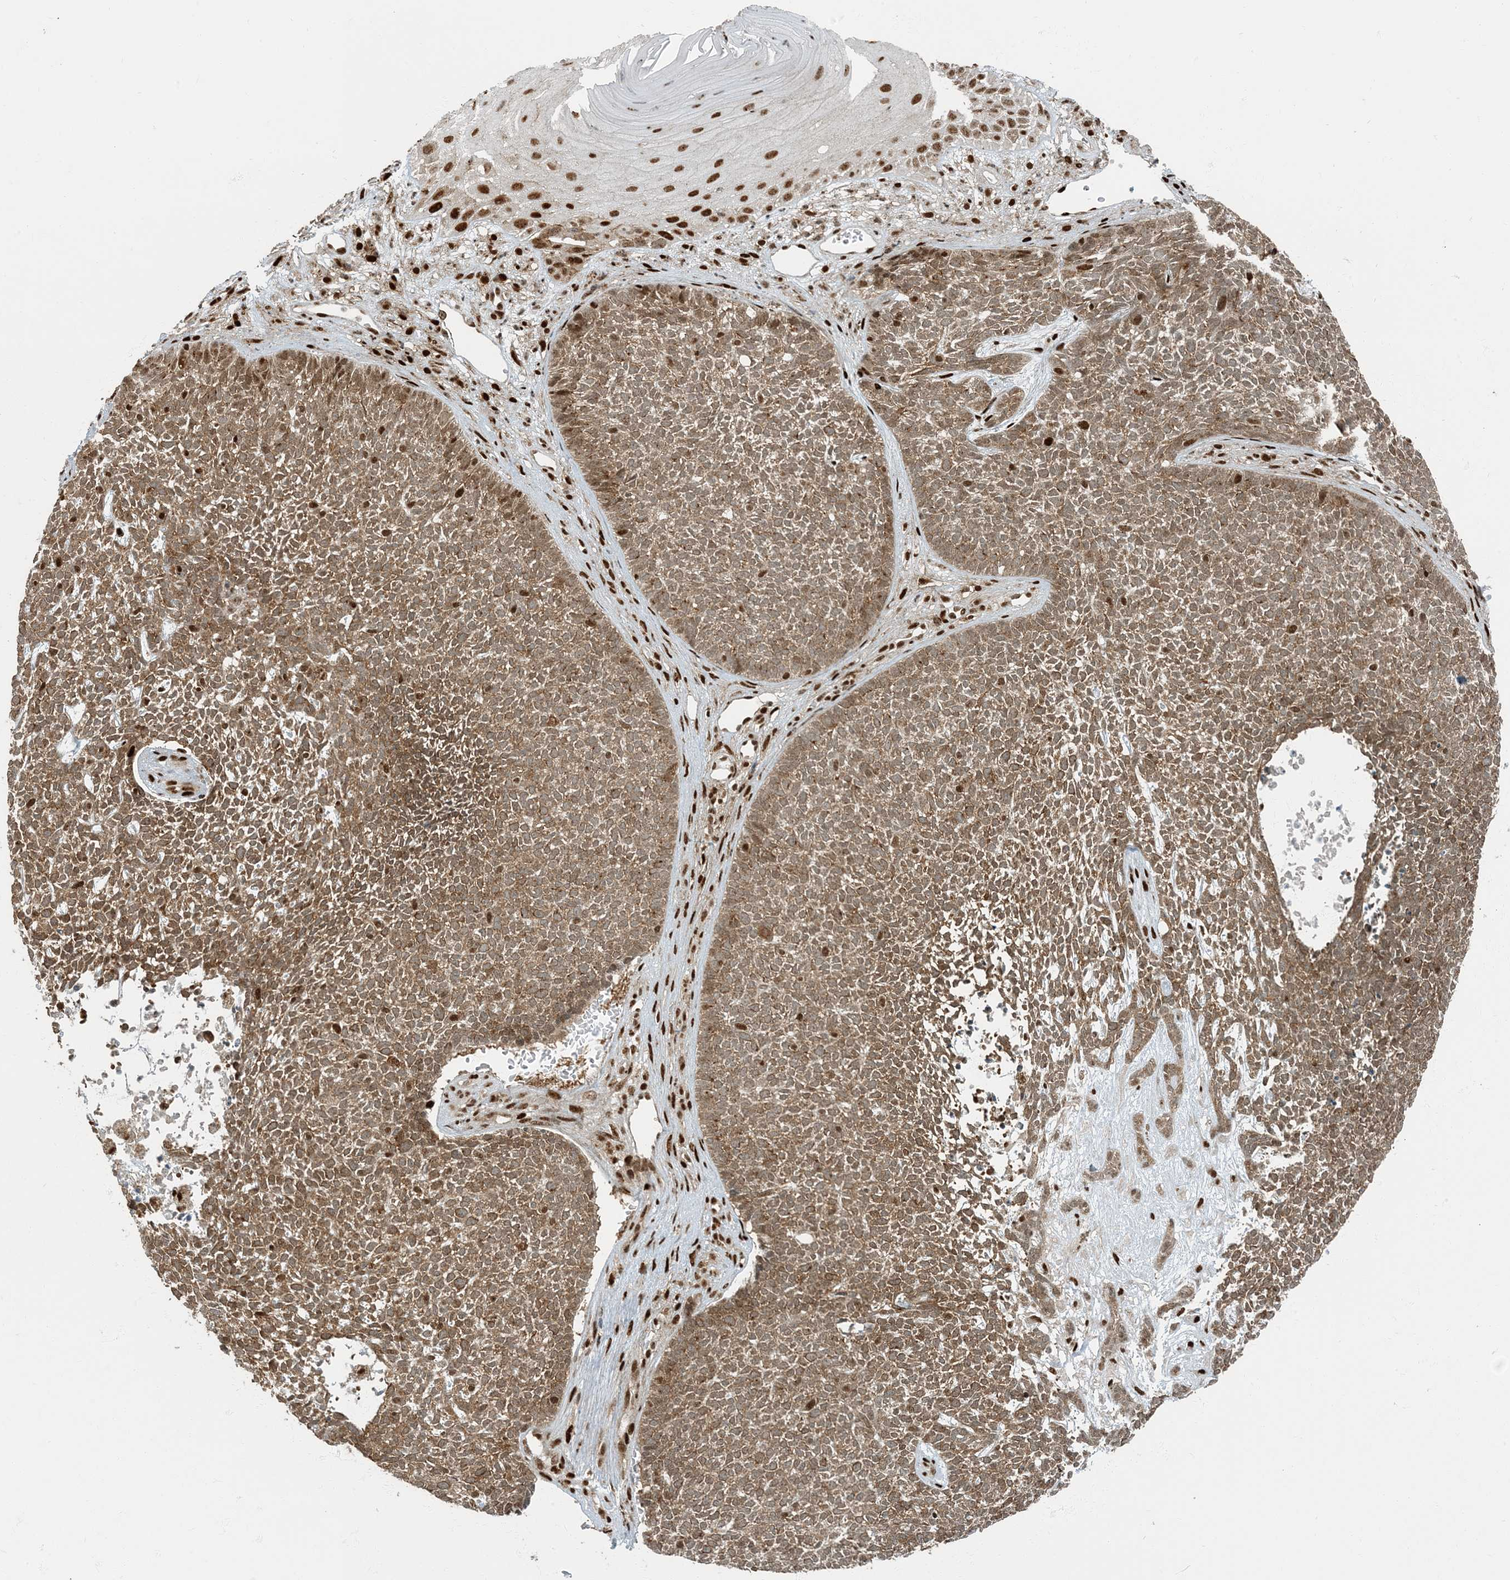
{"staining": {"intensity": "moderate", "quantity": ">75%", "location": "cytoplasmic/membranous"}, "tissue": "skin cancer", "cell_type": "Tumor cells", "image_type": "cancer", "snomed": [{"axis": "morphology", "description": "Basal cell carcinoma"}, {"axis": "topography", "description": "Skin"}], "caption": "Immunohistochemistry staining of skin cancer (basal cell carcinoma), which reveals medium levels of moderate cytoplasmic/membranous expression in about >75% of tumor cells indicating moderate cytoplasmic/membranous protein expression. The staining was performed using DAB (3,3'-diaminobenzidine) (brown) for protein detection and nuclei were counterstained in hematoxylin (blue).", "gene": "MBD1", "patient": {"sex": "female", "age": 84}}